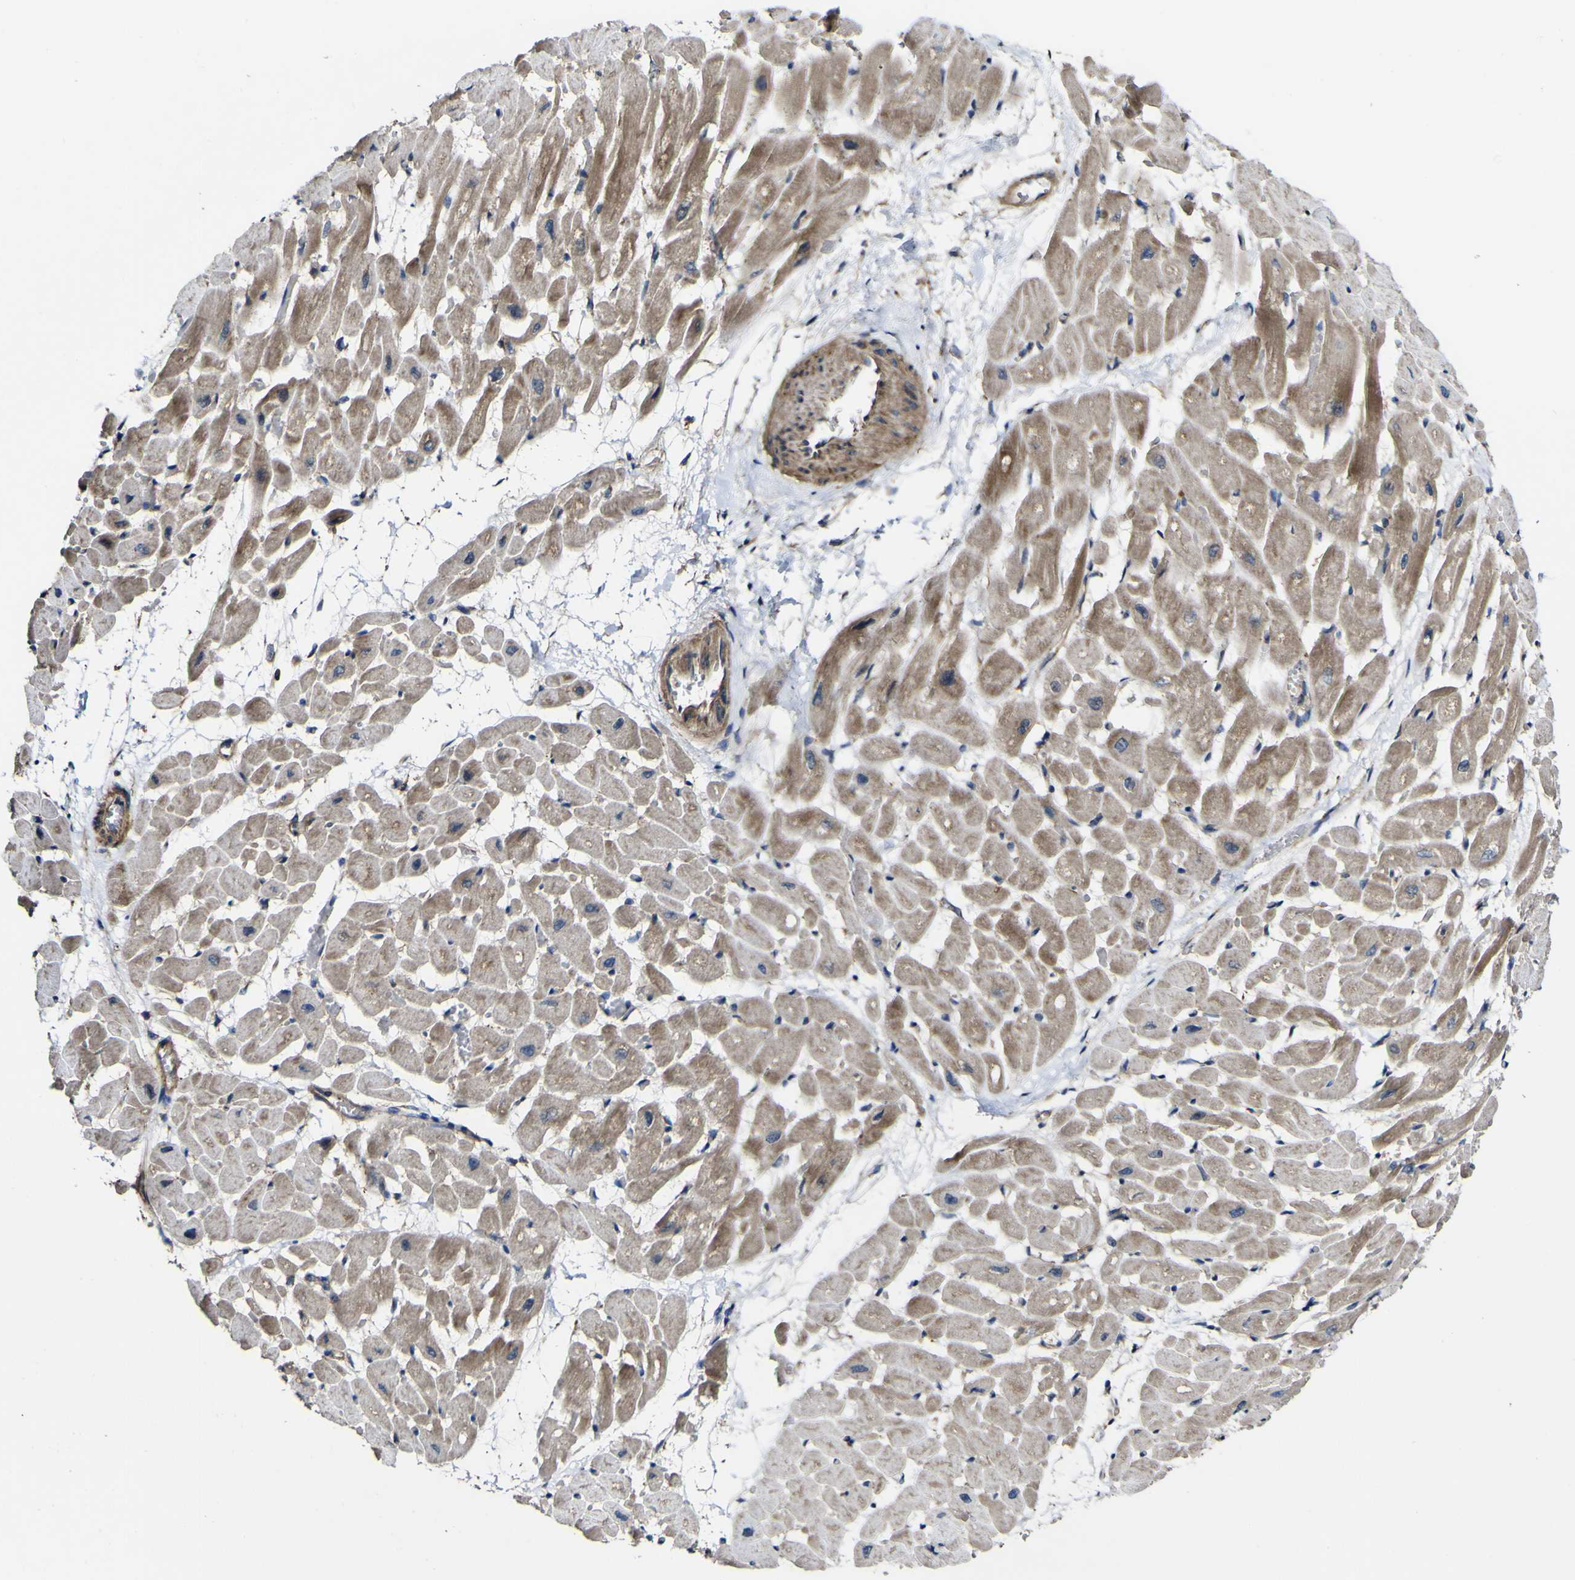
{"staining": {"intensity": "moderate", "quantity": ">75%", "location": "cytoplasmic/membranous"}, "tissue": "heart muscle", "cell_type": "Cardiomyocytes", "image_type": "normal", "snomed": [{"axis": "morphology", "description": "Normal tissue, NOS"}, {"axis": "topography", "description": "Heart"}], "caption": "Immunohistochemical staining of unremarkable heart muscle exhibits >75% levels of moderate cytoplasmic/membranous protein staining in about >75% of cardiomyocytes.", "gene": "NAALADL2", "patient": {"sex": "male", "age": 45}}